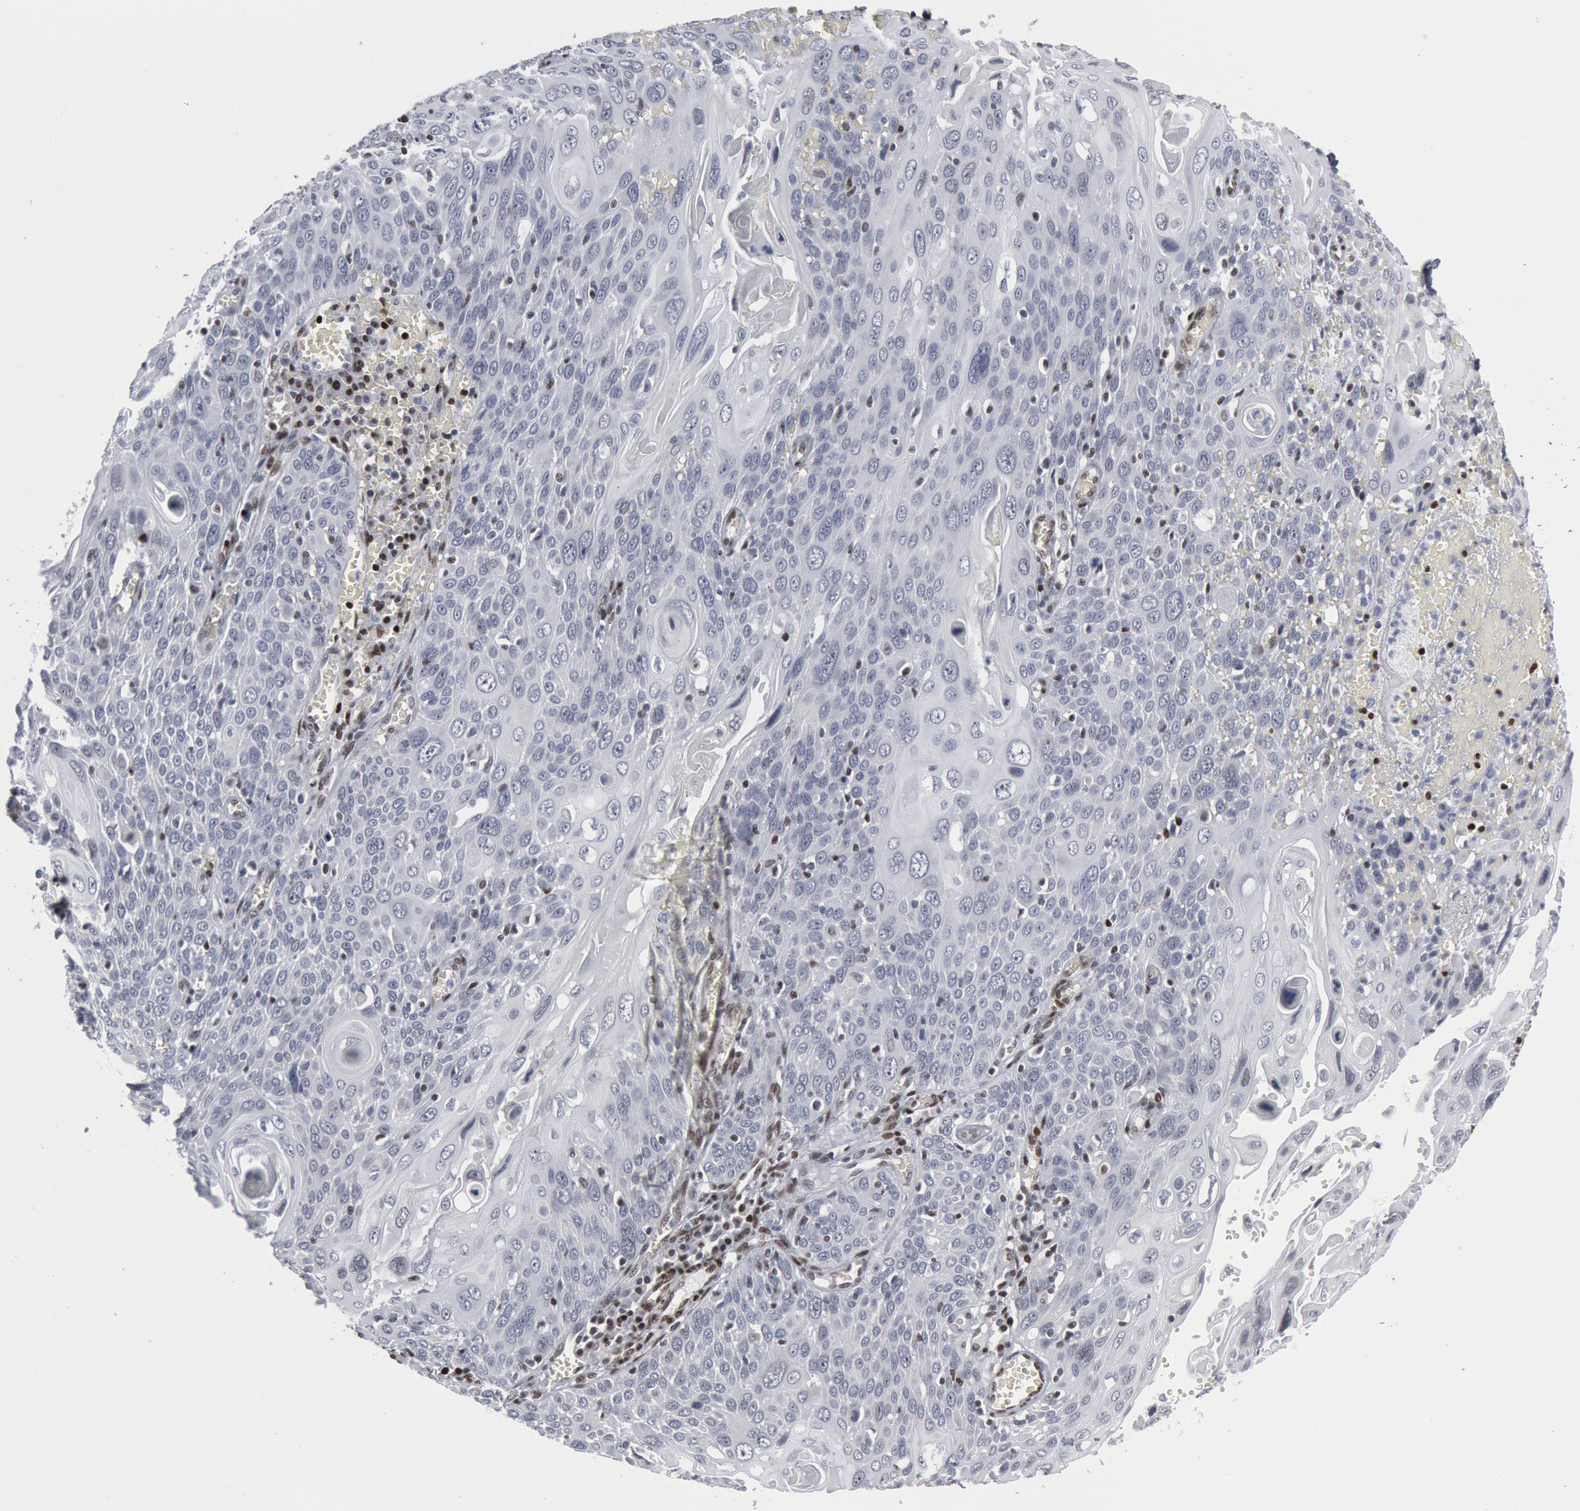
{"staining": {"intensity": "negative", "quantity": "none", "location": "none"}, "tissue": "cervical cancer", "cell_type": "Tumor cells", "image_type": "cancer", "snomed": [{"axis": "morphology", "description": "Squamous cell carcinoma, NOS"}, {"axis": "topography", "description": "Cervix"}], "caption": "Tumor cells are negative for protein expression in human cervical squamous cell carcinoma.", "gene": "MECP2", "patient": {"sex": "female", "age": 54}}